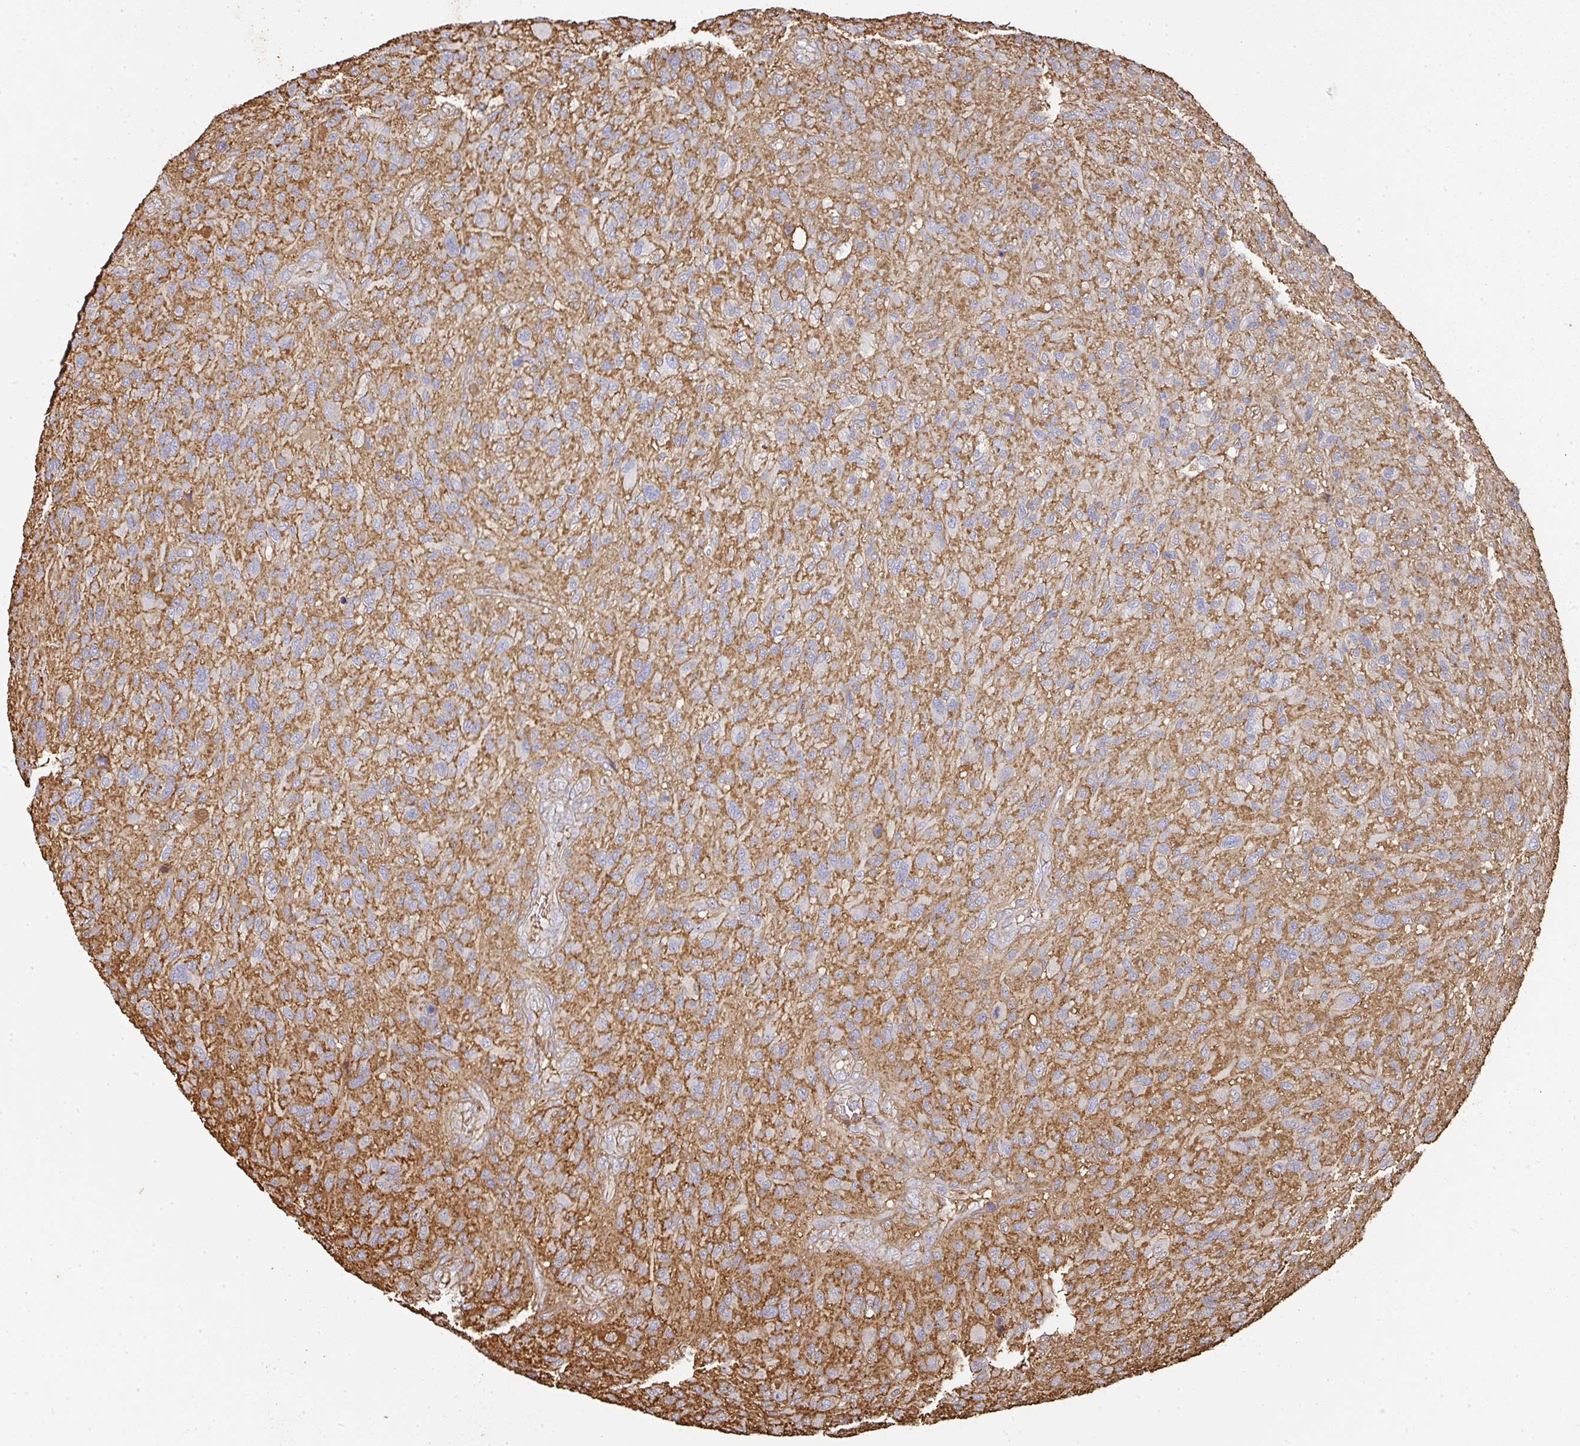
{"staining": {"intensity": "negative", "quantity": "none", "location": "none"}, "tissue": "glioma", "cell_type": "Tumor cells", "image_type": "cancer", "snomed": [{"axis": "morphology", "description": "Glioma, malignant, High grade"}, {"axis": "topography", "description": "Brain"}], "caption": "This is a histopathology image of immunohistochemistry staining of glioma, which shows no staining in tumor cells.", "gene": "ALB", "patient": {"sex": "male", "age": 47}}